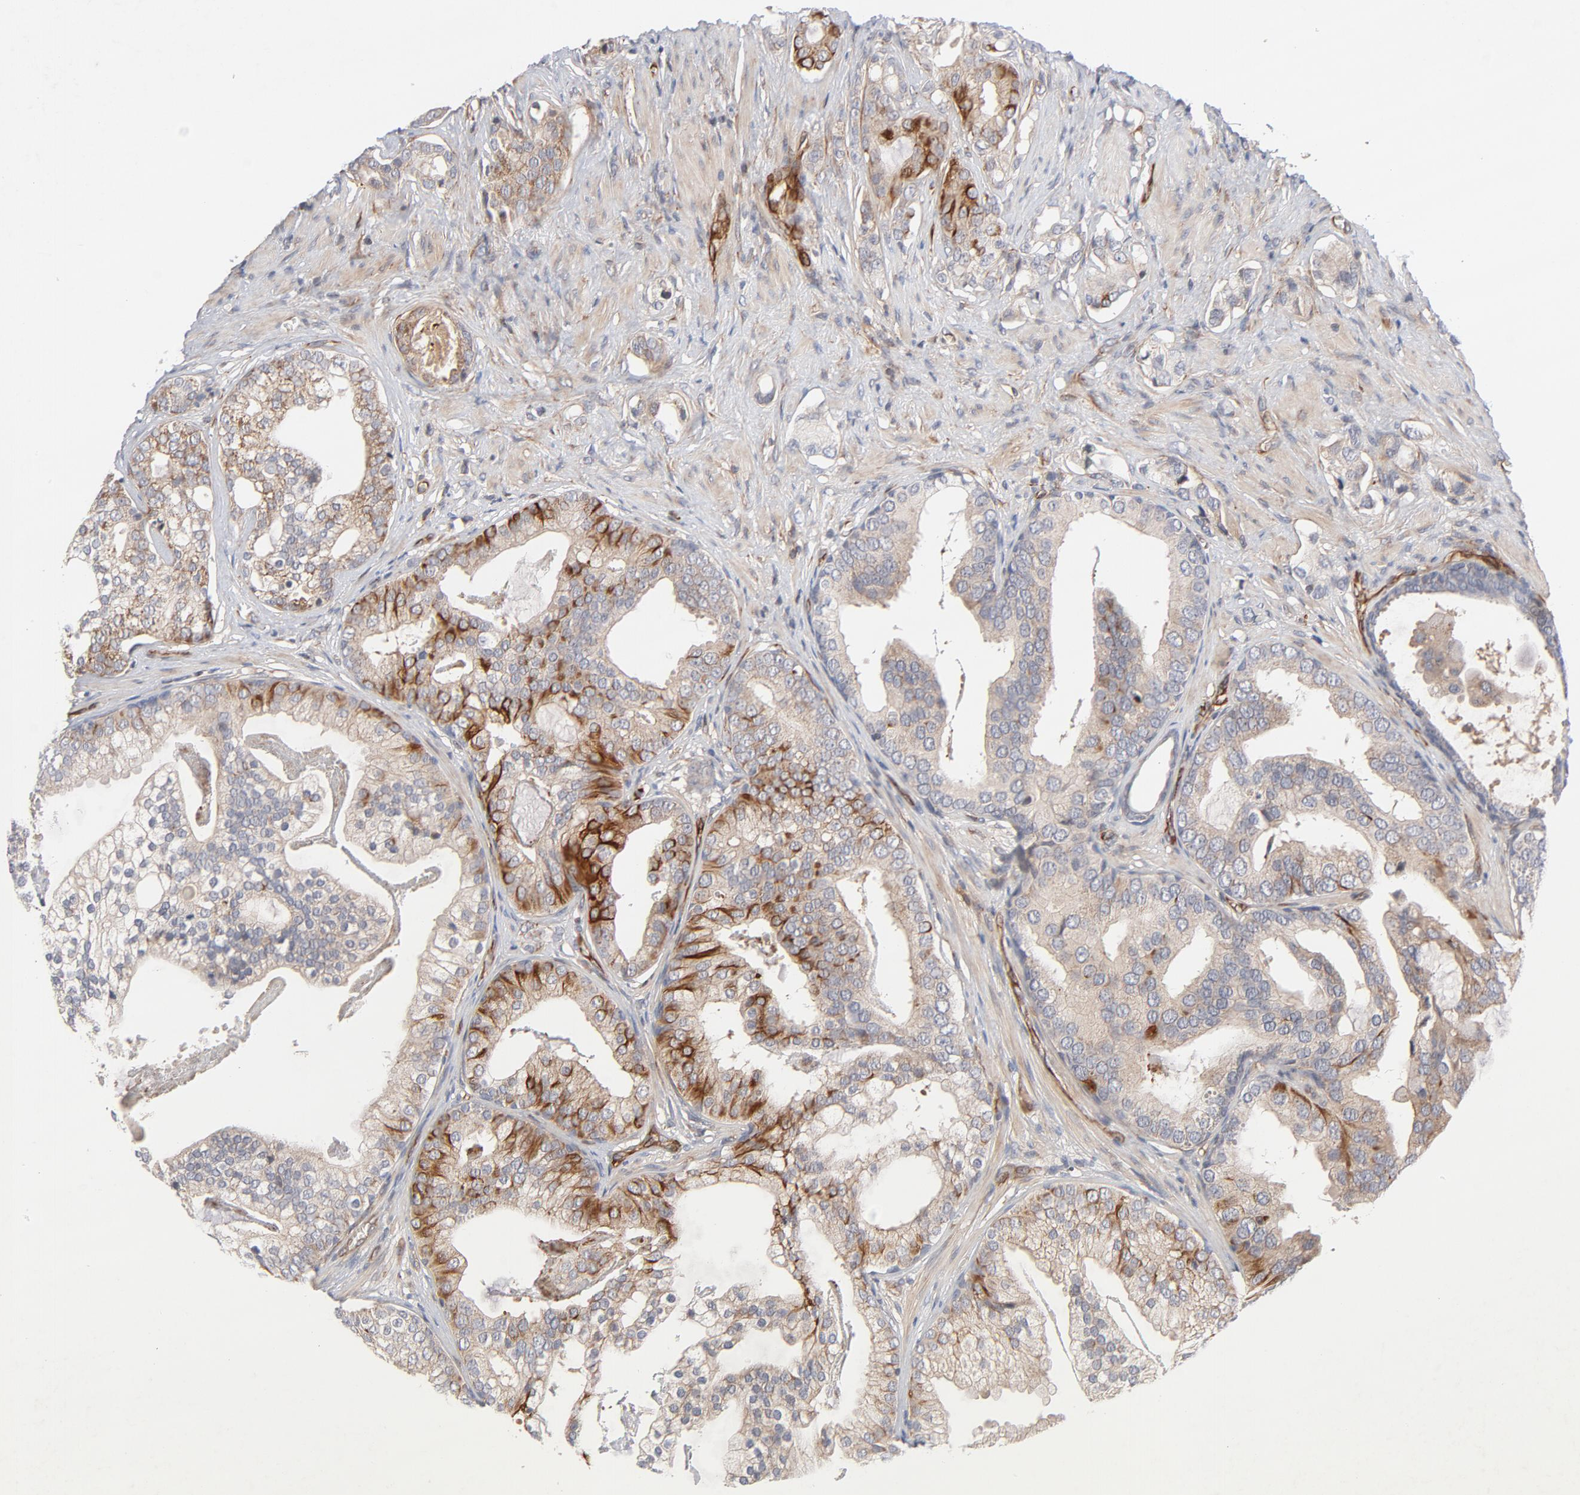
{"staining": {"intensity": "moderate", "quantity": ">75%", "location": "cytoplasmic/membranous"}, "tissue": "prostate cancer", "cell_type": "Tumor cells", "image_type": "cancer", "snomed": [{"axis": "morphology", "description": "Adenocarcinoma, Low grade"}, {"axis": "topography", "description": "Prostate"}], "caption": "Approximately >75% of tumor cells in prostate cancer (low-grade adenocarcinoma) exhibit moderate cytoplasmic/membranous protein staining as visualized by brown immunohistochemical staining.", "gene": "DNAAF2", "patient": {"sex": "male", "age": 58}}